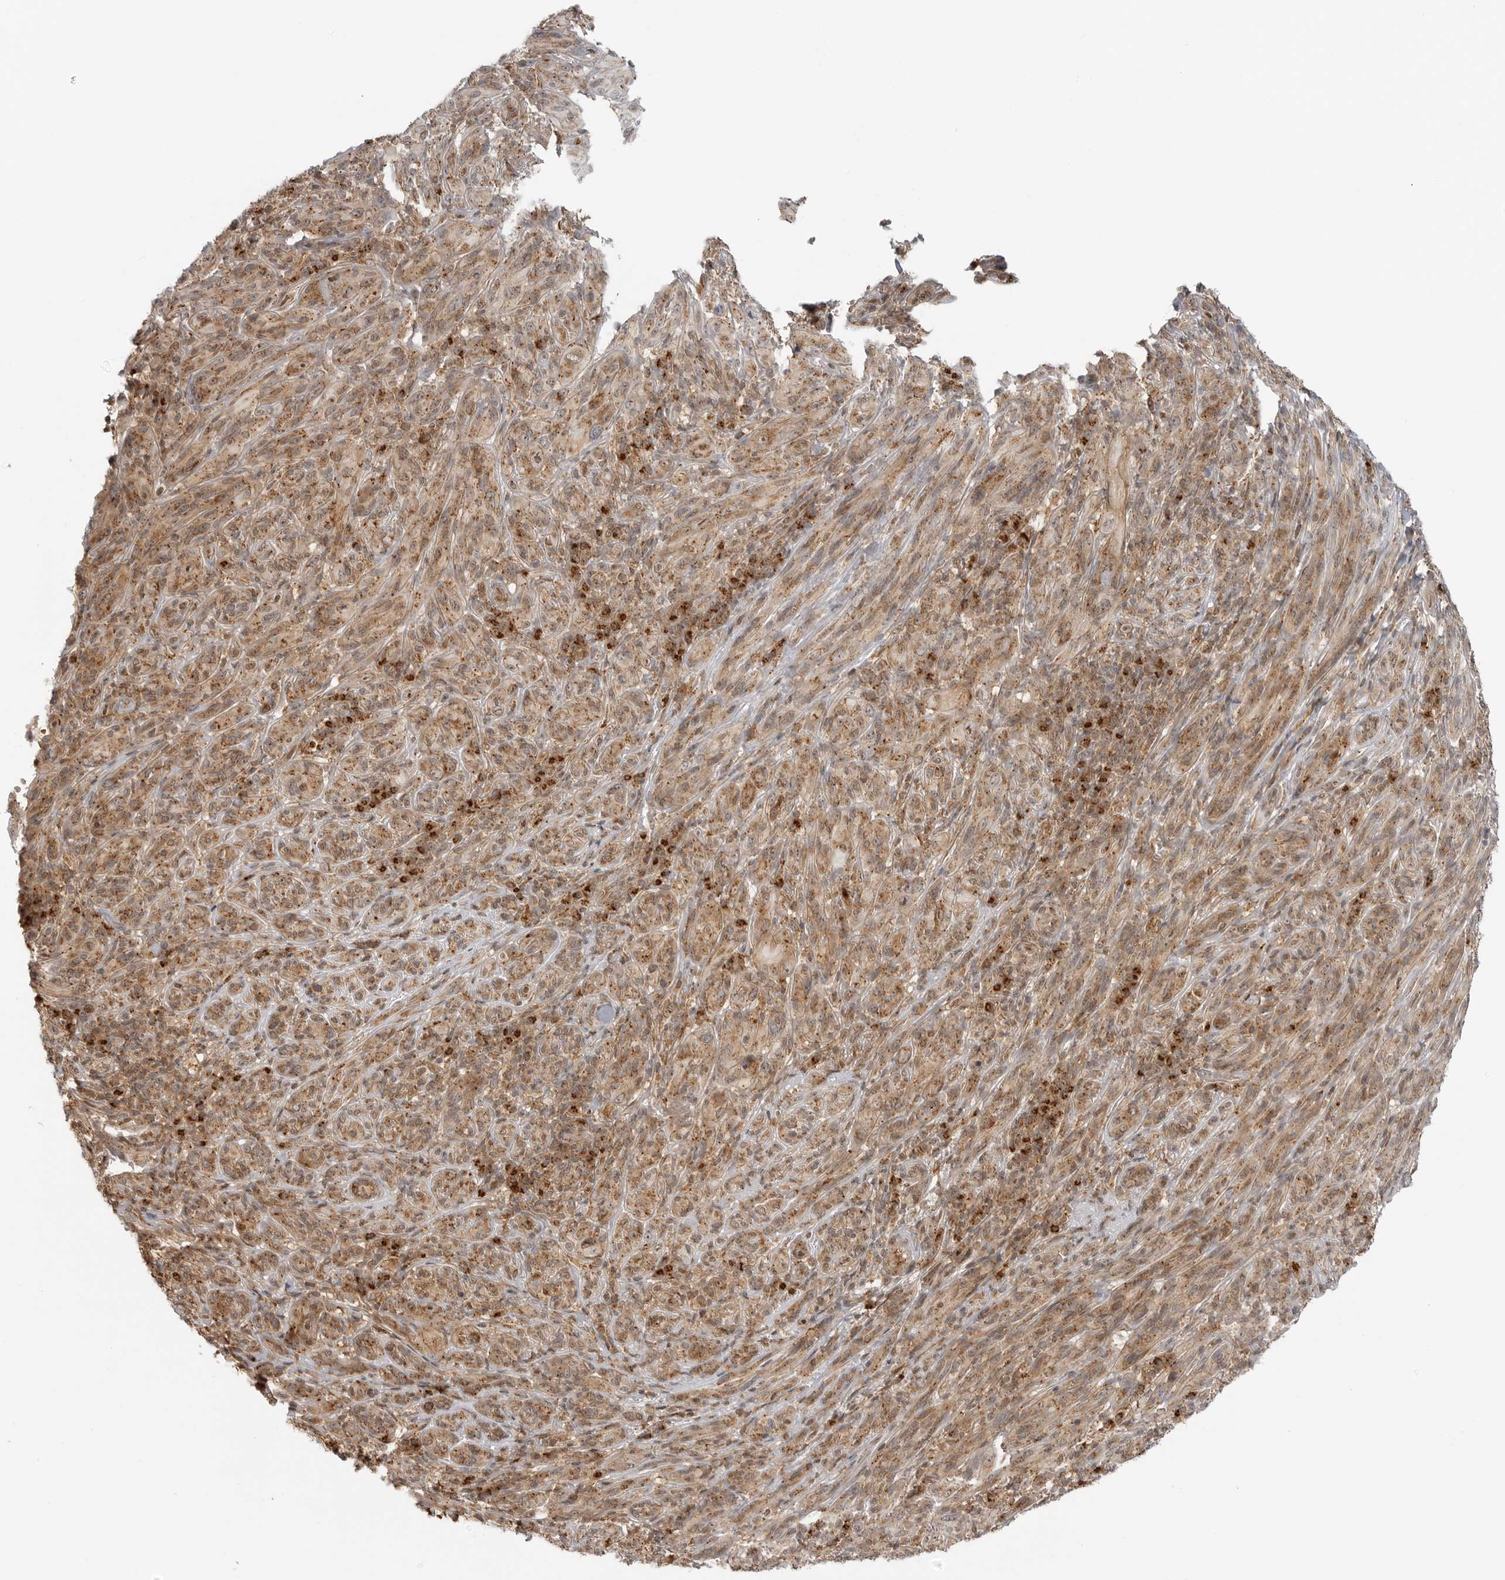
{"staining": {"intensity": "moderate", "quantity": ">75%", "location": "cytoplasmic/membranous"}, "tissue": "melanoma", "cell_type": "Tumor cells", "image_type": "cancer", "snomed": [{"axis": "morphology", "description": "Malignant melanoma, NOS"}, {"axis": "topography", "description": "Skin of head"}], "caption": "Immunohistochemistry (IHC) histopathology image of neoplastic tissue: human malignant melanoma stained using immunohistochemistry reveals medium levels of moderate protein expression localized specifically in the cytoplasmic/membranous of tumor cells, appearing as a cytoplasmic/membranous brown color.", "gene": "COPA", "patient": {"sex": "male", "age": 96}}